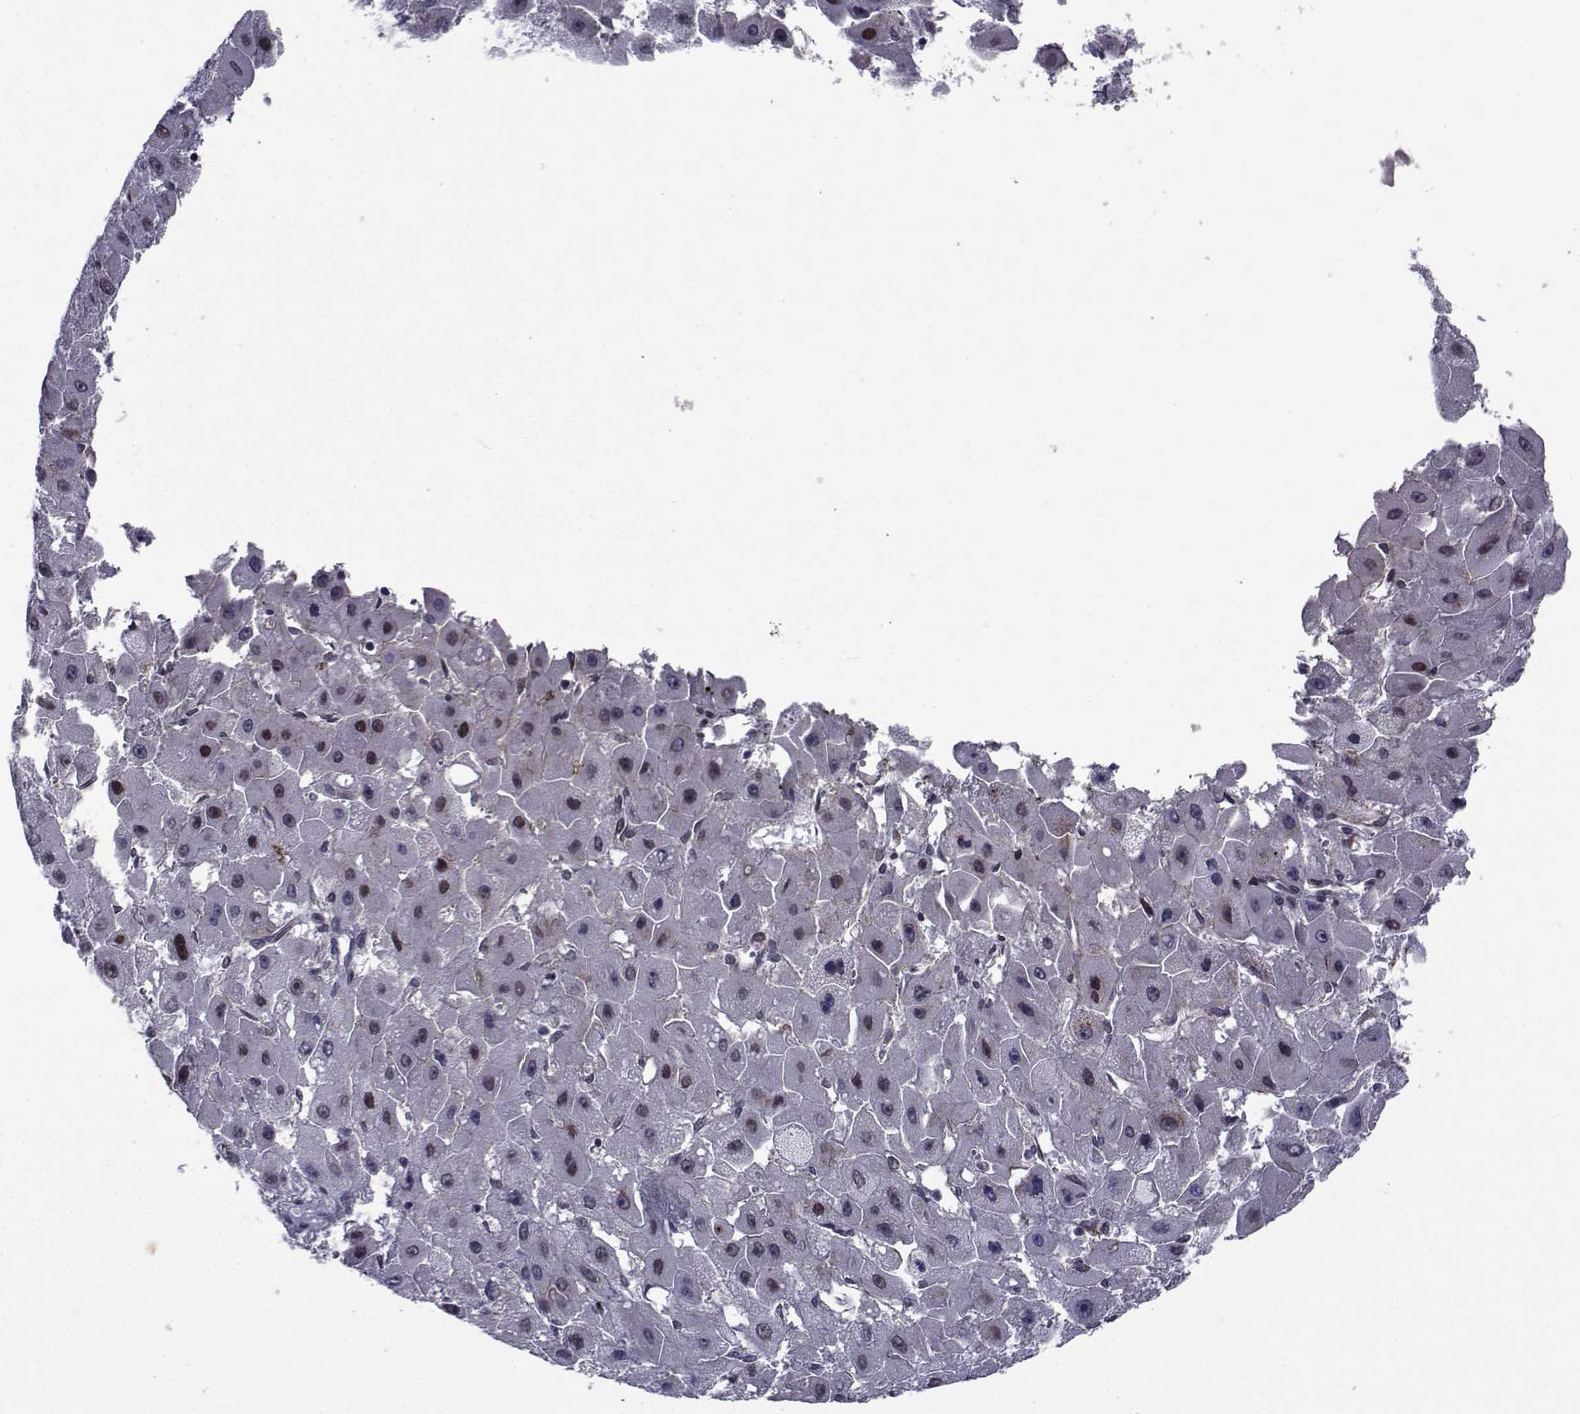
{"staining": {"intensity": "moderate", "quantity": "<25%", "location": "nuclear"}, "tissue": "liver cancer", "cell_type": "Tumor cells", "image_type": "cancer", "snomed": [{"axis": "morphology", "description": "Carcinoma, Hepatocellular, NOS"}, {"axis": "topography", "description": "Liver"}], "caption": "There is low levels of moderate nuclear positivity in tumor cells of liver hepatocellular carcinoma, as demonstrated by immunohistochemical staining (brown color).", "gene": "ATP6V1C2", "patient": {"sex": "female", "age": 25}}